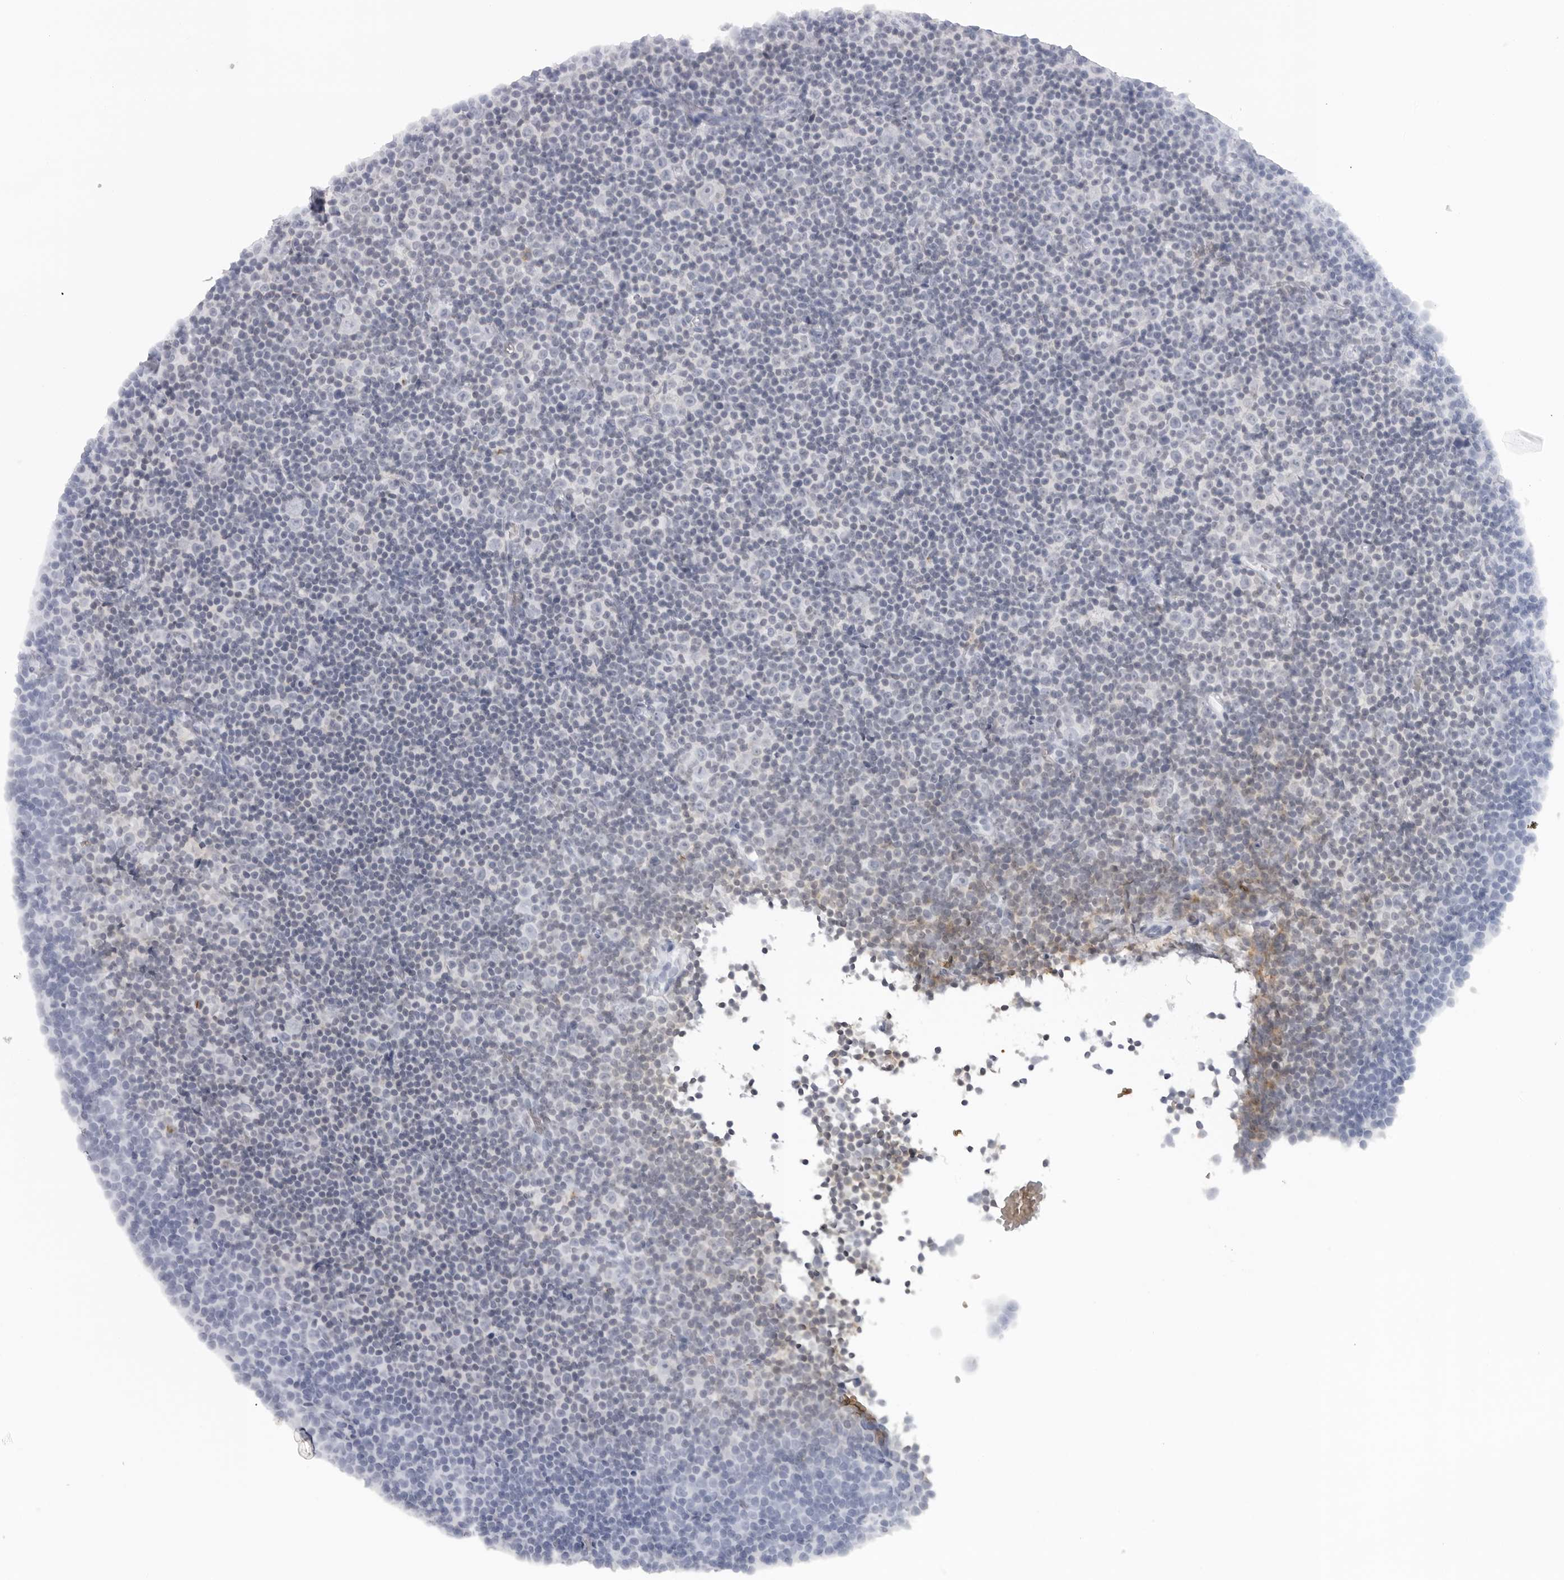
{"staining": {"intensity": "negative", "quantity": "none", "location": "none"}, "tissue": "lymphoma", "cell_type": "Tumor cells", "image_type": "cancer", "snomed": [{"axis": "morphology", "description": "Malignant lymphoma, non-Hodgkin's type, Low grade"}, {"axis": "topography", "description": "Lymph node"}], "caption": "IHC of human low-grade malignant lymphoma, non-Hodgkin's type demonstrates no positivity in tumor cells.", "gene": "EPB41", "patient": {"sex": "female", "age": 67}}